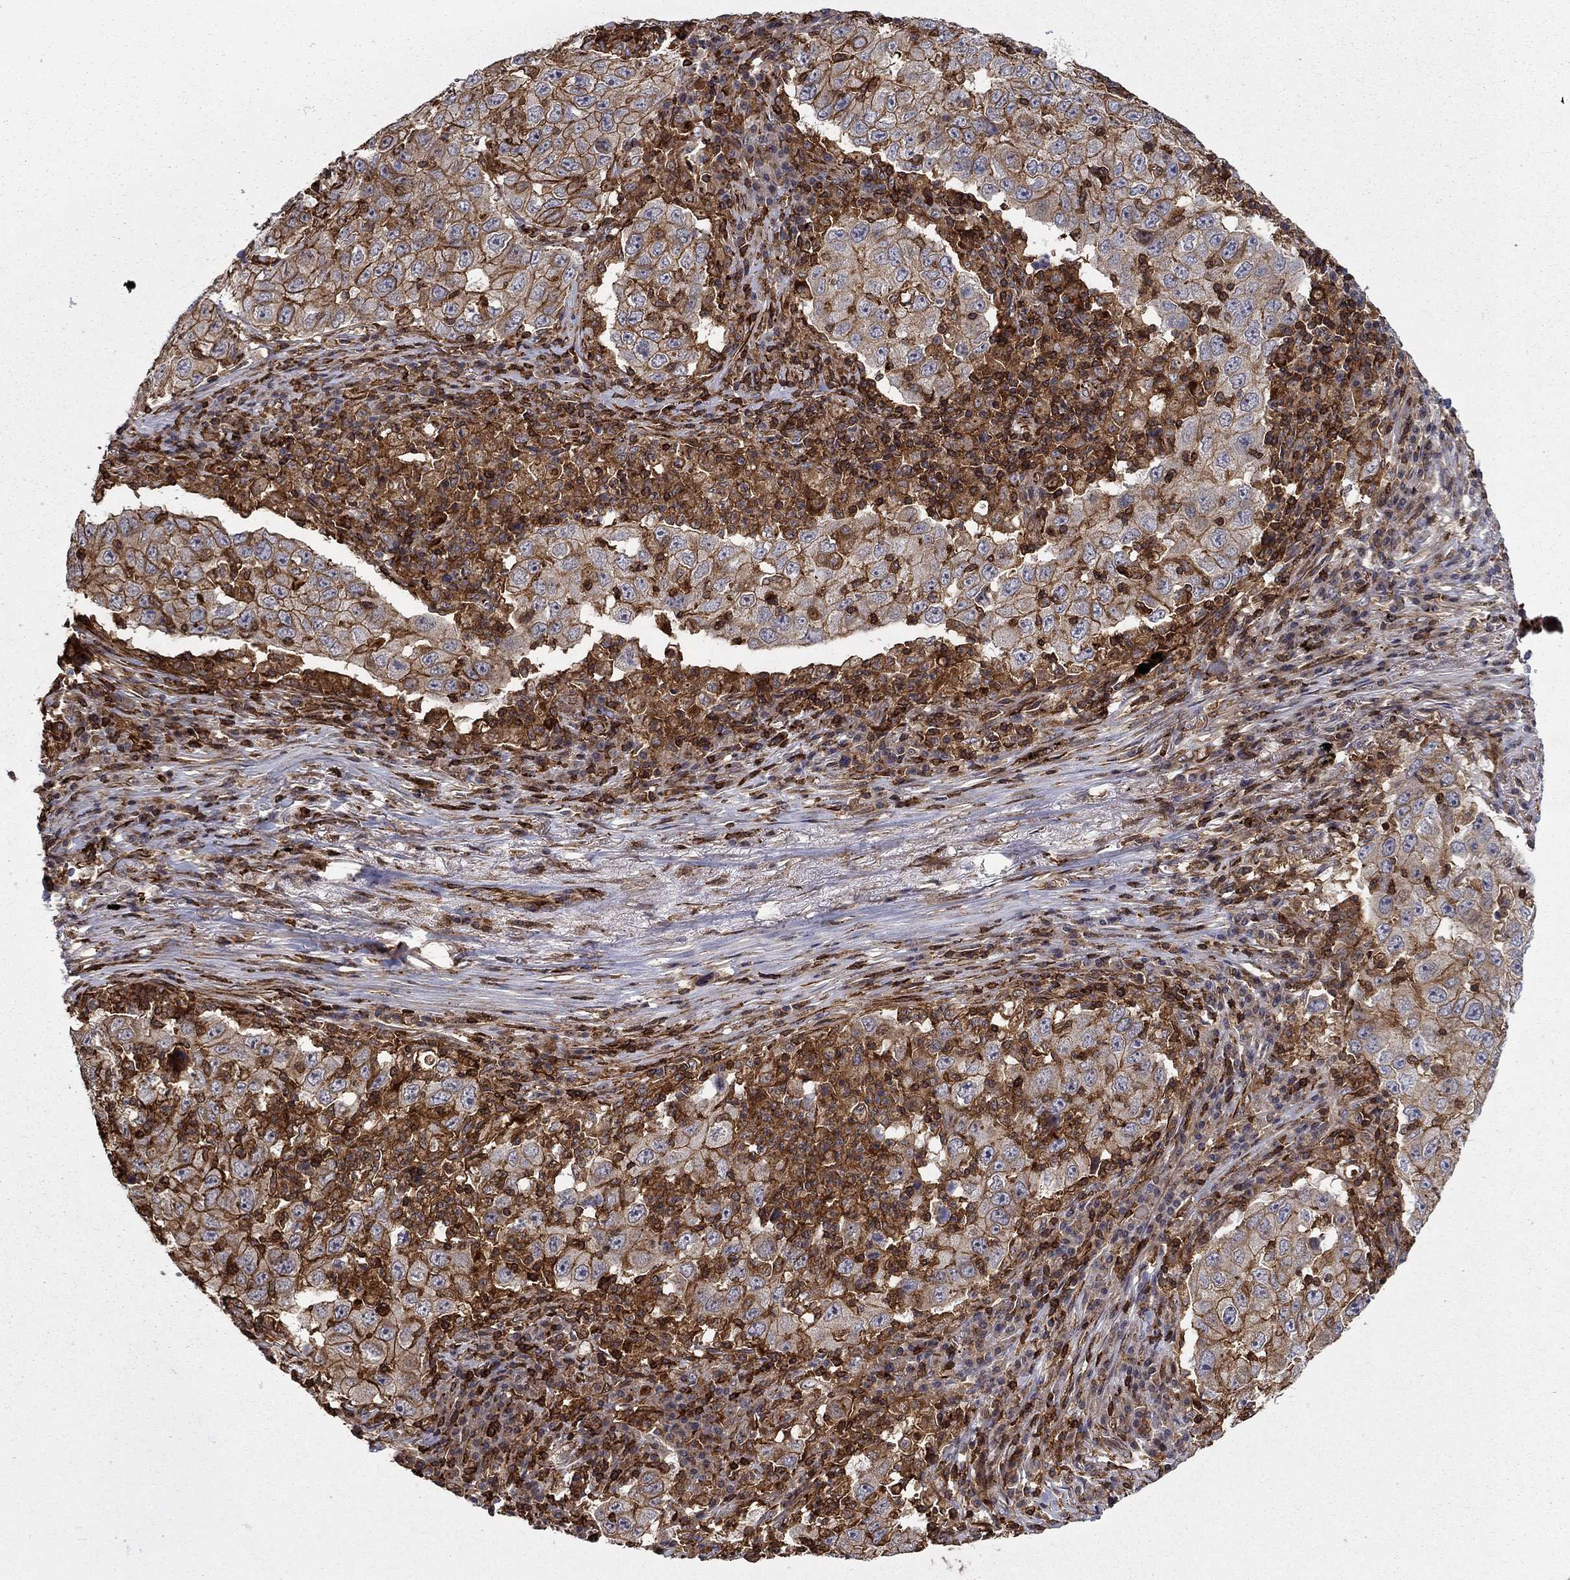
{"staining": {"intensity": "strong", "quantity": "25%-75%", "location": "cytoplasmic/membranous"}, "tissue": "lung cancer", "cell_type": "Tumor cells", "image_type": "cancer", "snomed": [{"axis": "morphology", "description": "Adenocarcinoma, NOS"}, {"axis": "topography", "description": "Lung"}], "caption": "IHC image of neoplastic tissue: adenocarcinoma (lung) stained using immunohistochemistry exhibits high levels of strong protein expression localized specifically in the cytoplasmic/membranous of tumor cells, appearing as a cytoplasmic/membranous brown color.", "gene": "ADM", "patient": {"sex": "male", "age": 73}}